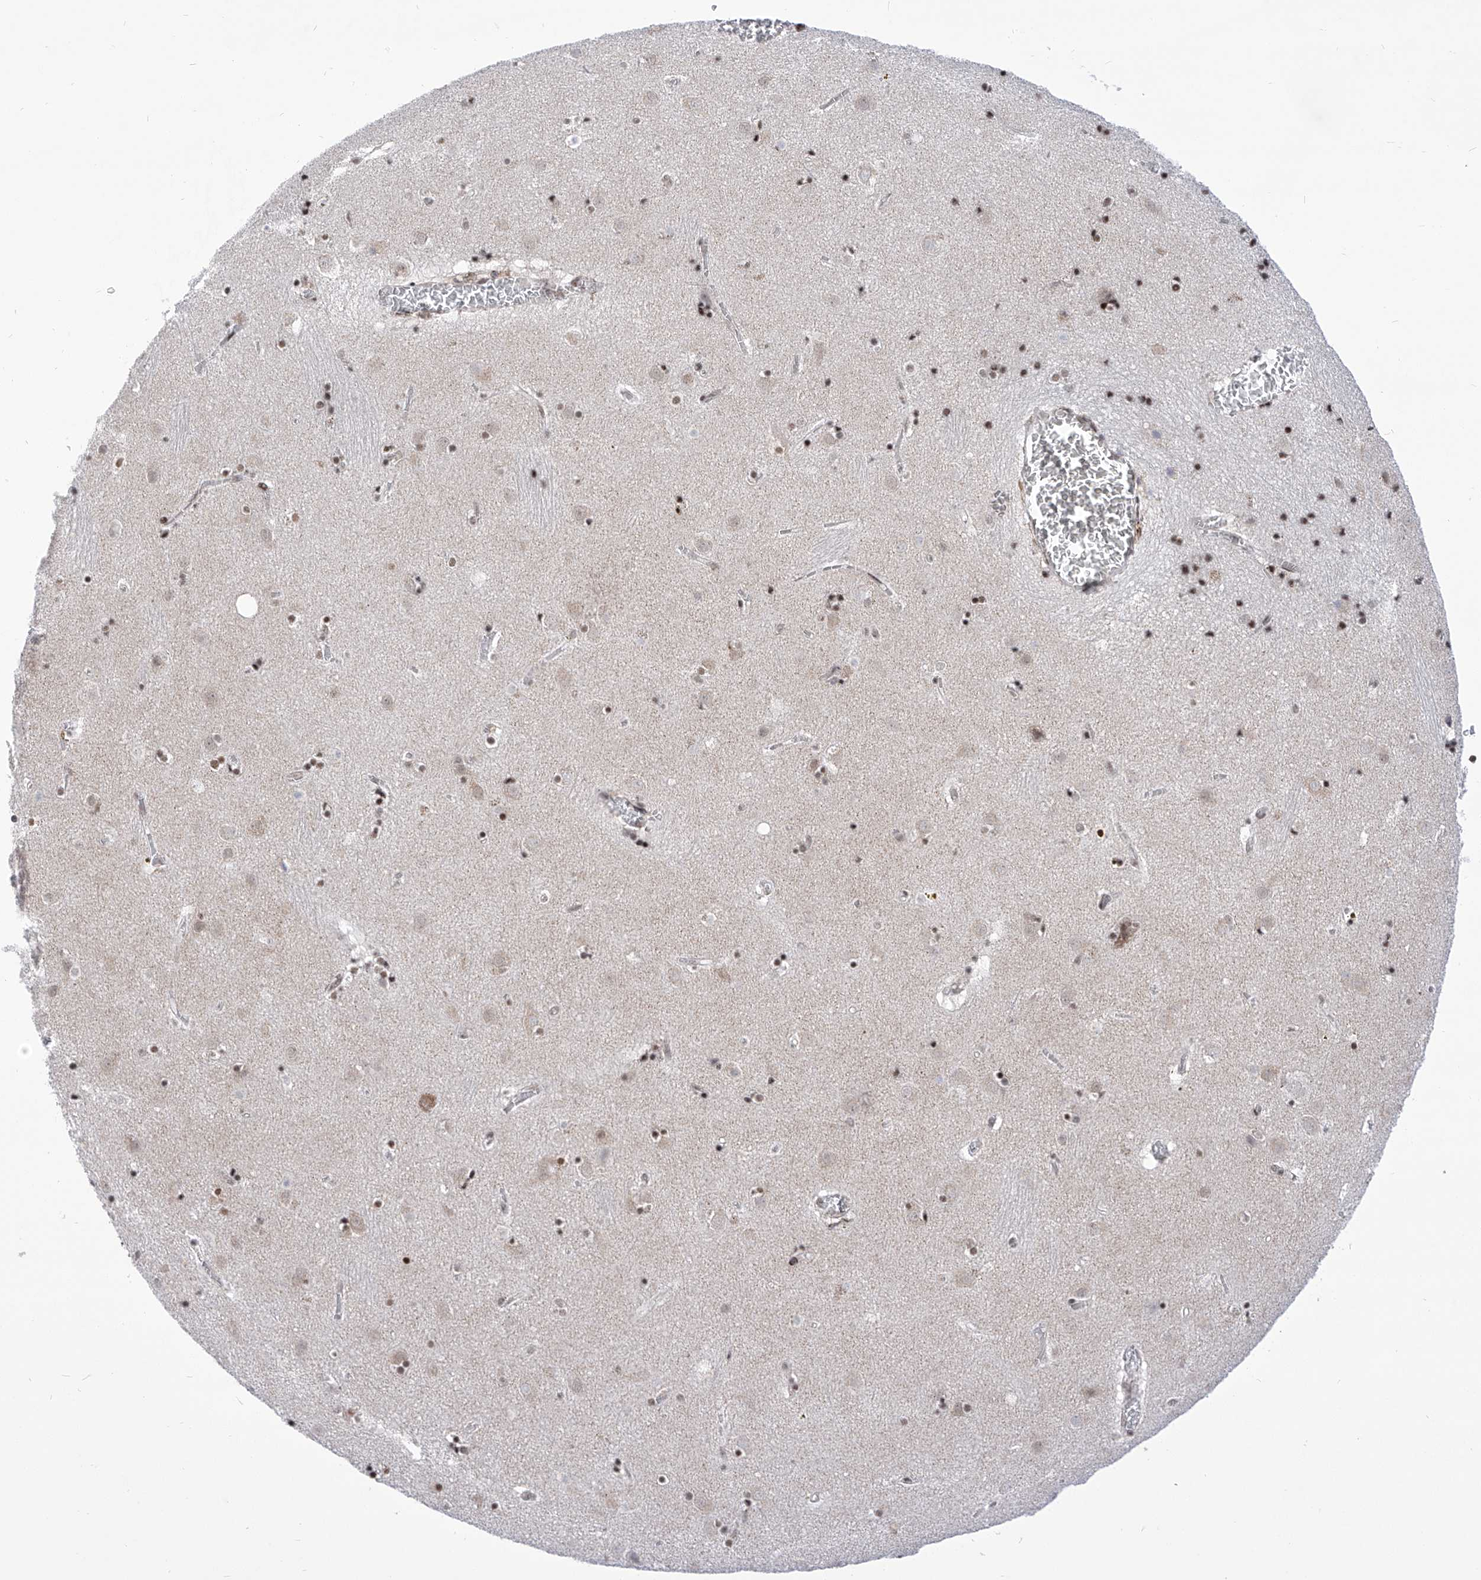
{"staining": {"intensity": "moderate", "quantity": "25%-75%", "location": "nuclear"}, "tissue": "caudate", "cell_type": "Glial cells", "image_type": "normal", "snomed": [{"axis": "morphology", "description": "Normal tissue, NOS"}, {"axis": "topography", "description": "Lateral ventricle wall"}], "caption": "Immunohistochemical staining of benign human caudate demonstrates 25%-75% levels of moderate nuclear protein staining in approximately 25%-75% of glial cells. The staining was performed using DAB to visualize the protein expression in brown, while the nuclei were stained in blue with hematoxylin (Magnification: 20x).", "gene": "CEP290", "patient": {"sex": "male", "age": 70}}